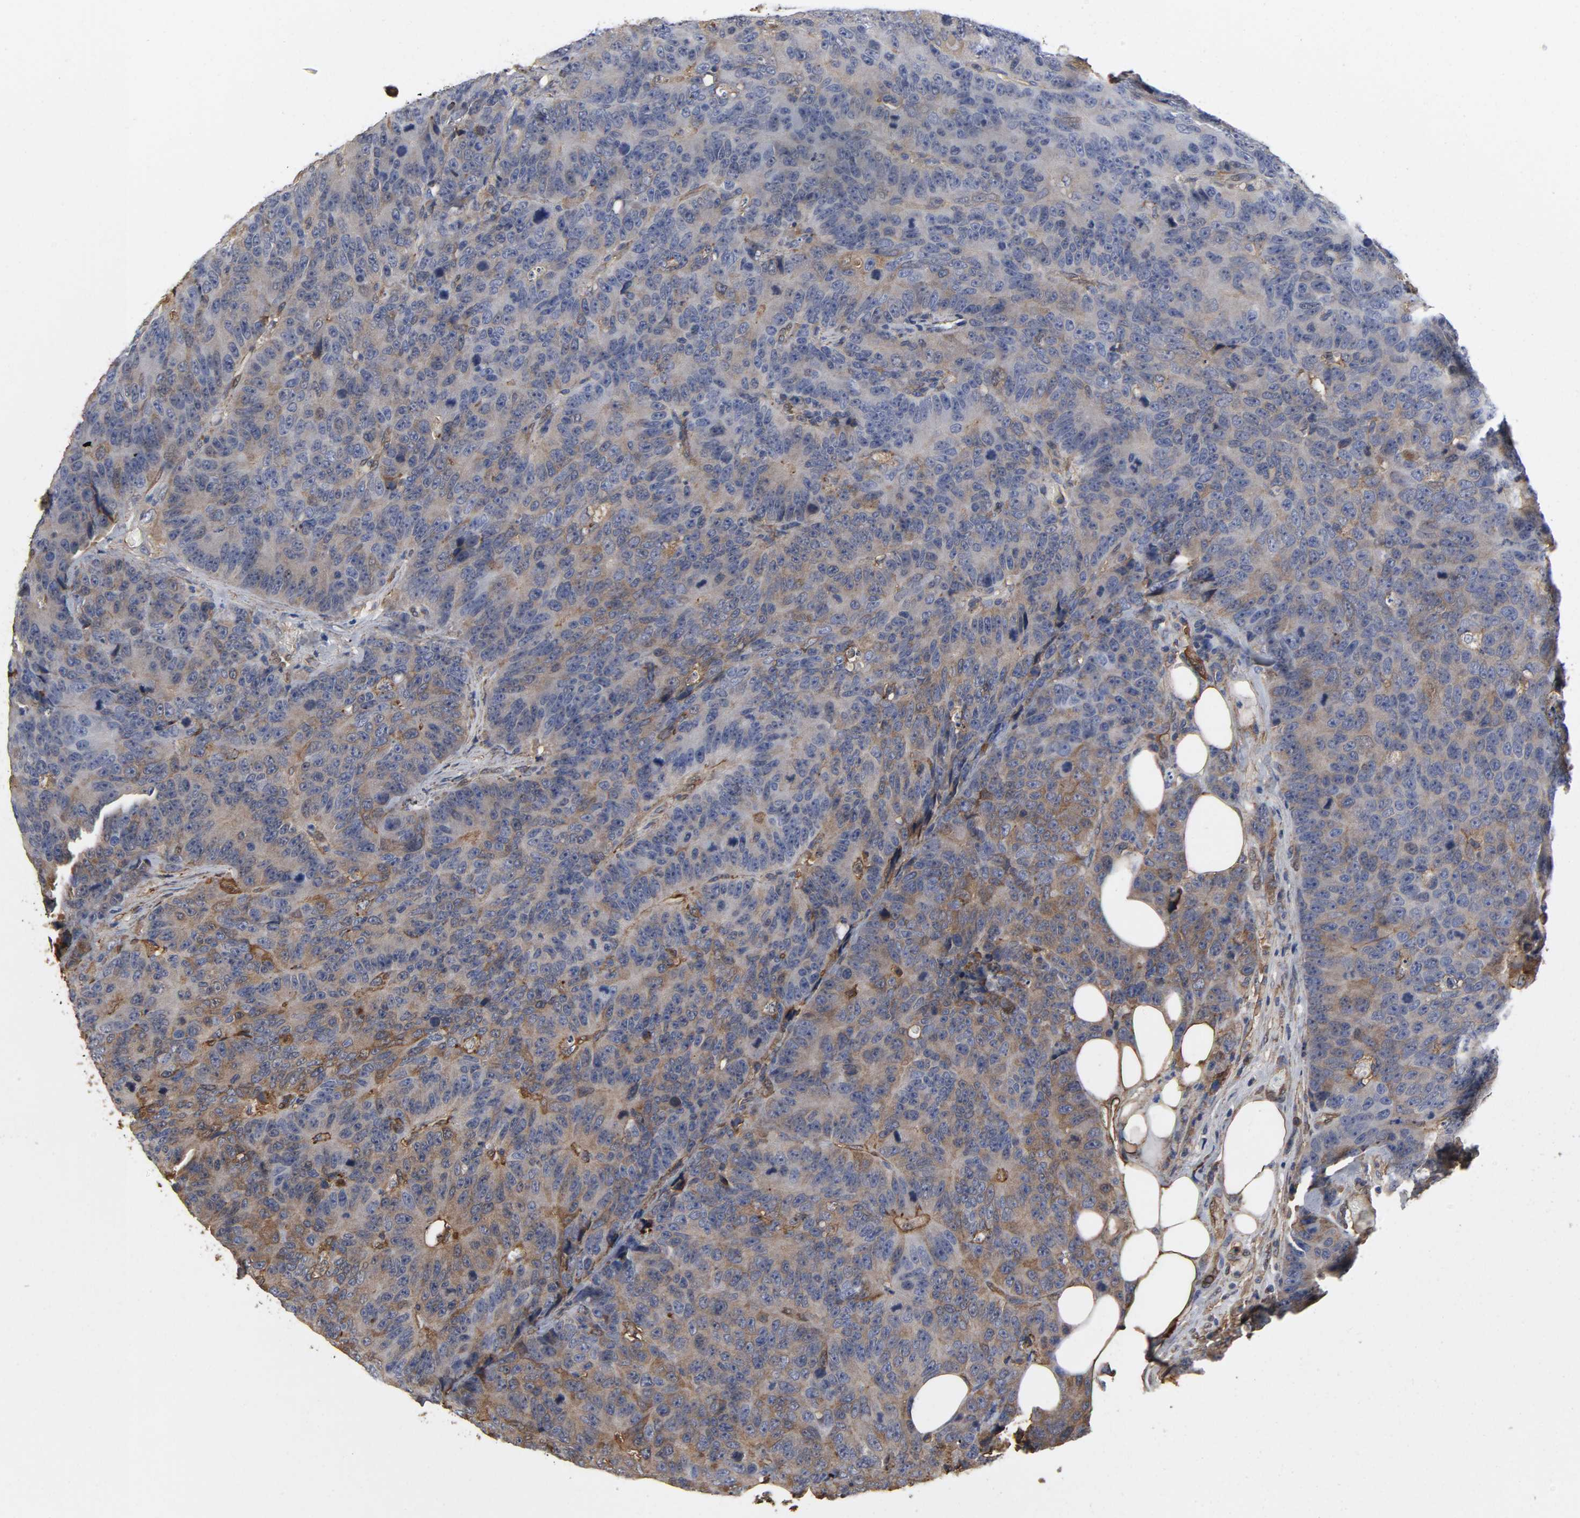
{"staining": {"intensity": "moderate", "quantity": ">75%", "location": "cytoplasmic/membranous"}, "tissue": "colorectal cancer", "cell_type": "Tumor cells", "image_type": "cancer", "snomed": [{"axis": "morphology", "description": "Adenocarcinoma, NOS"}, {"axis": "topography", "description": "Colon"}], "caption": "Immunohistochemical staining of human colorectal adenocarcinoma demonstrates medium levels of moderate cytoplasmic/membranous protein positivity in approximately >75% of tumor cells.", "gene": "ANXA2", "patient": {"sex": "female", "age": 86}}